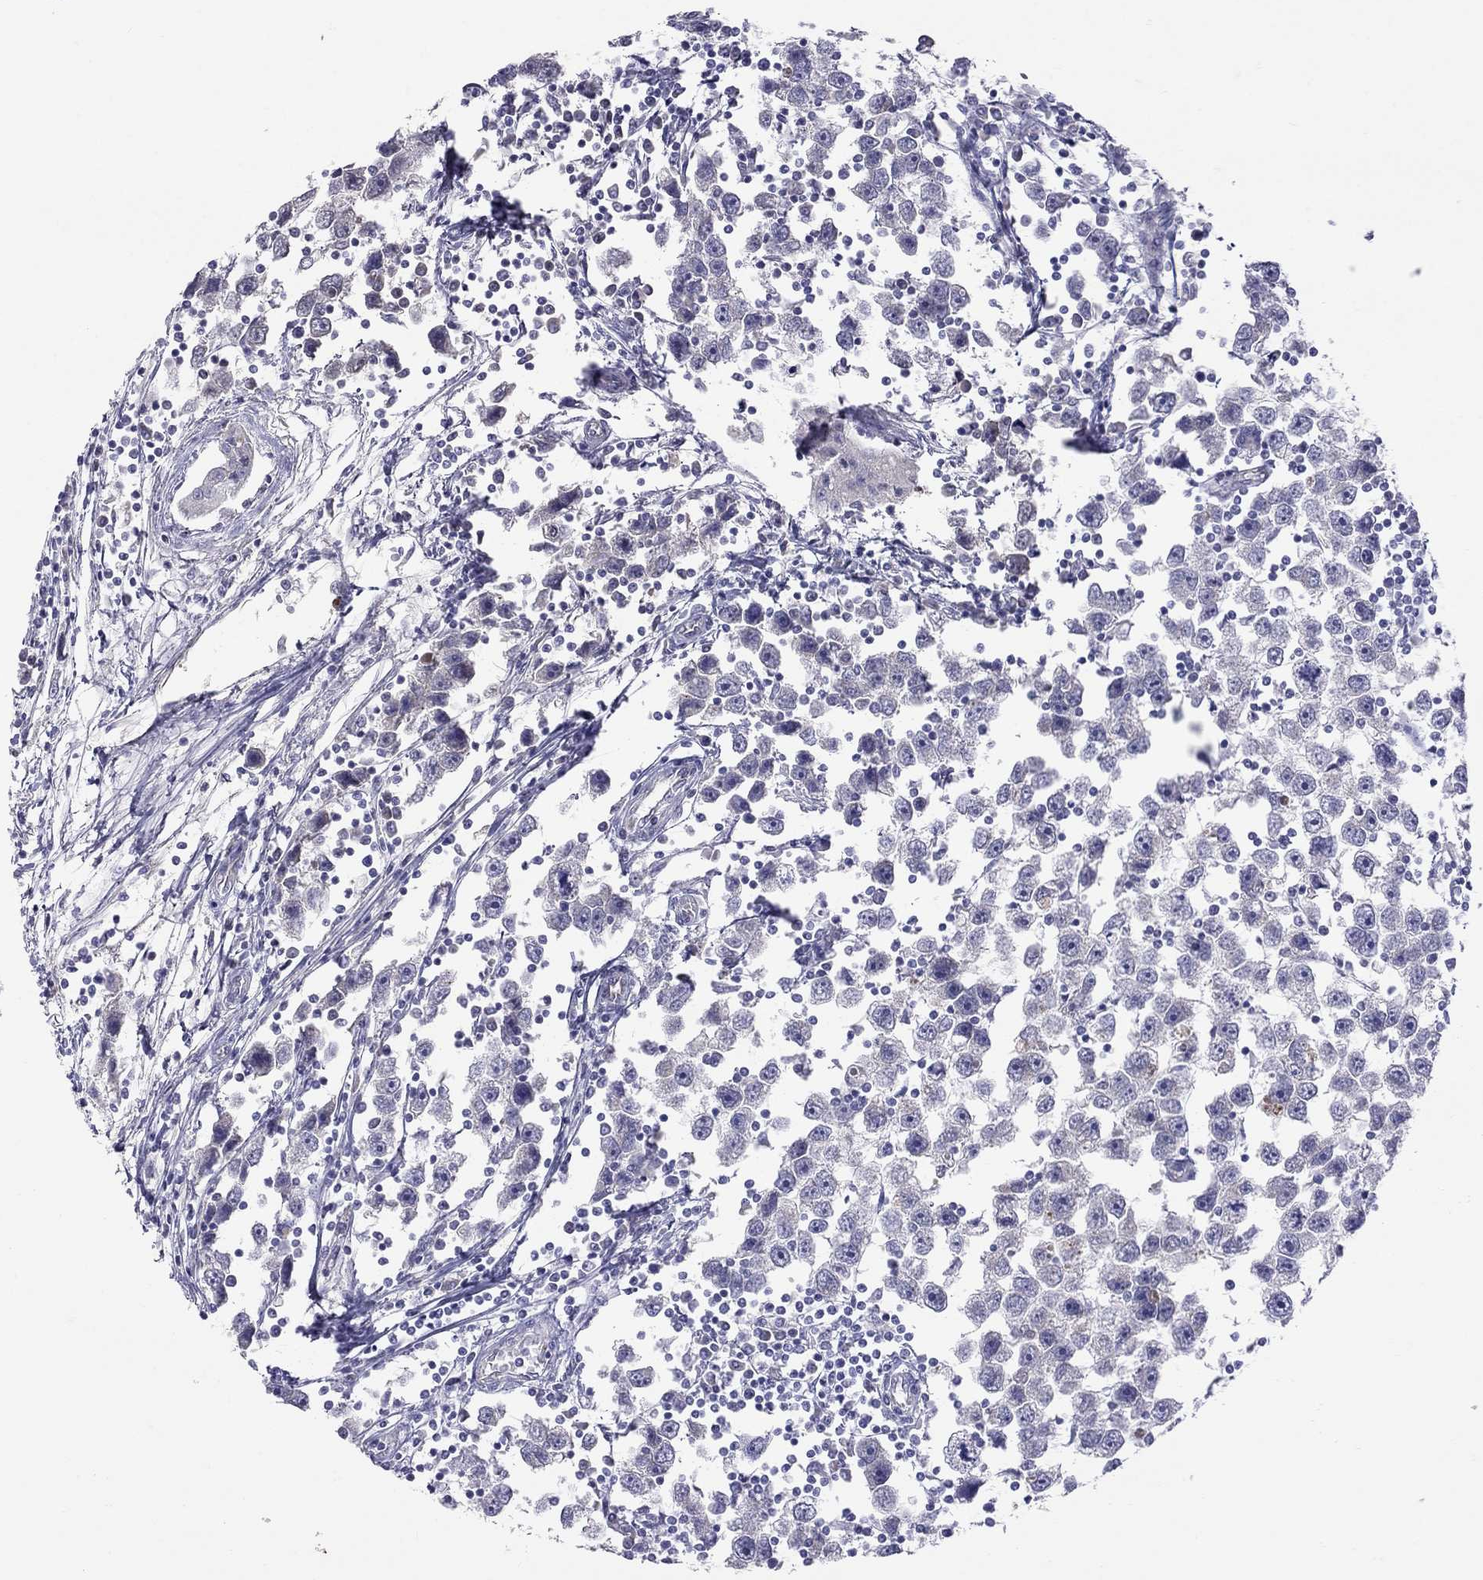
{"staining": {"intensity": "negative", "quantity": "none", "location": "none"}, "tissue": "testis cancer", "cell_type": "Tumor cells", "image_type": "cancer", "snomed": [{"axis": "morphology", "description": "Seminoma, NOS"}, {"axis": "topography", "description": "Testis"}], "caption": "Protein analysis of testis cancer shows no significant staining in tumor cells.", "gene": "SPINT4", "patient": {"sex": "male", "age": 30}}